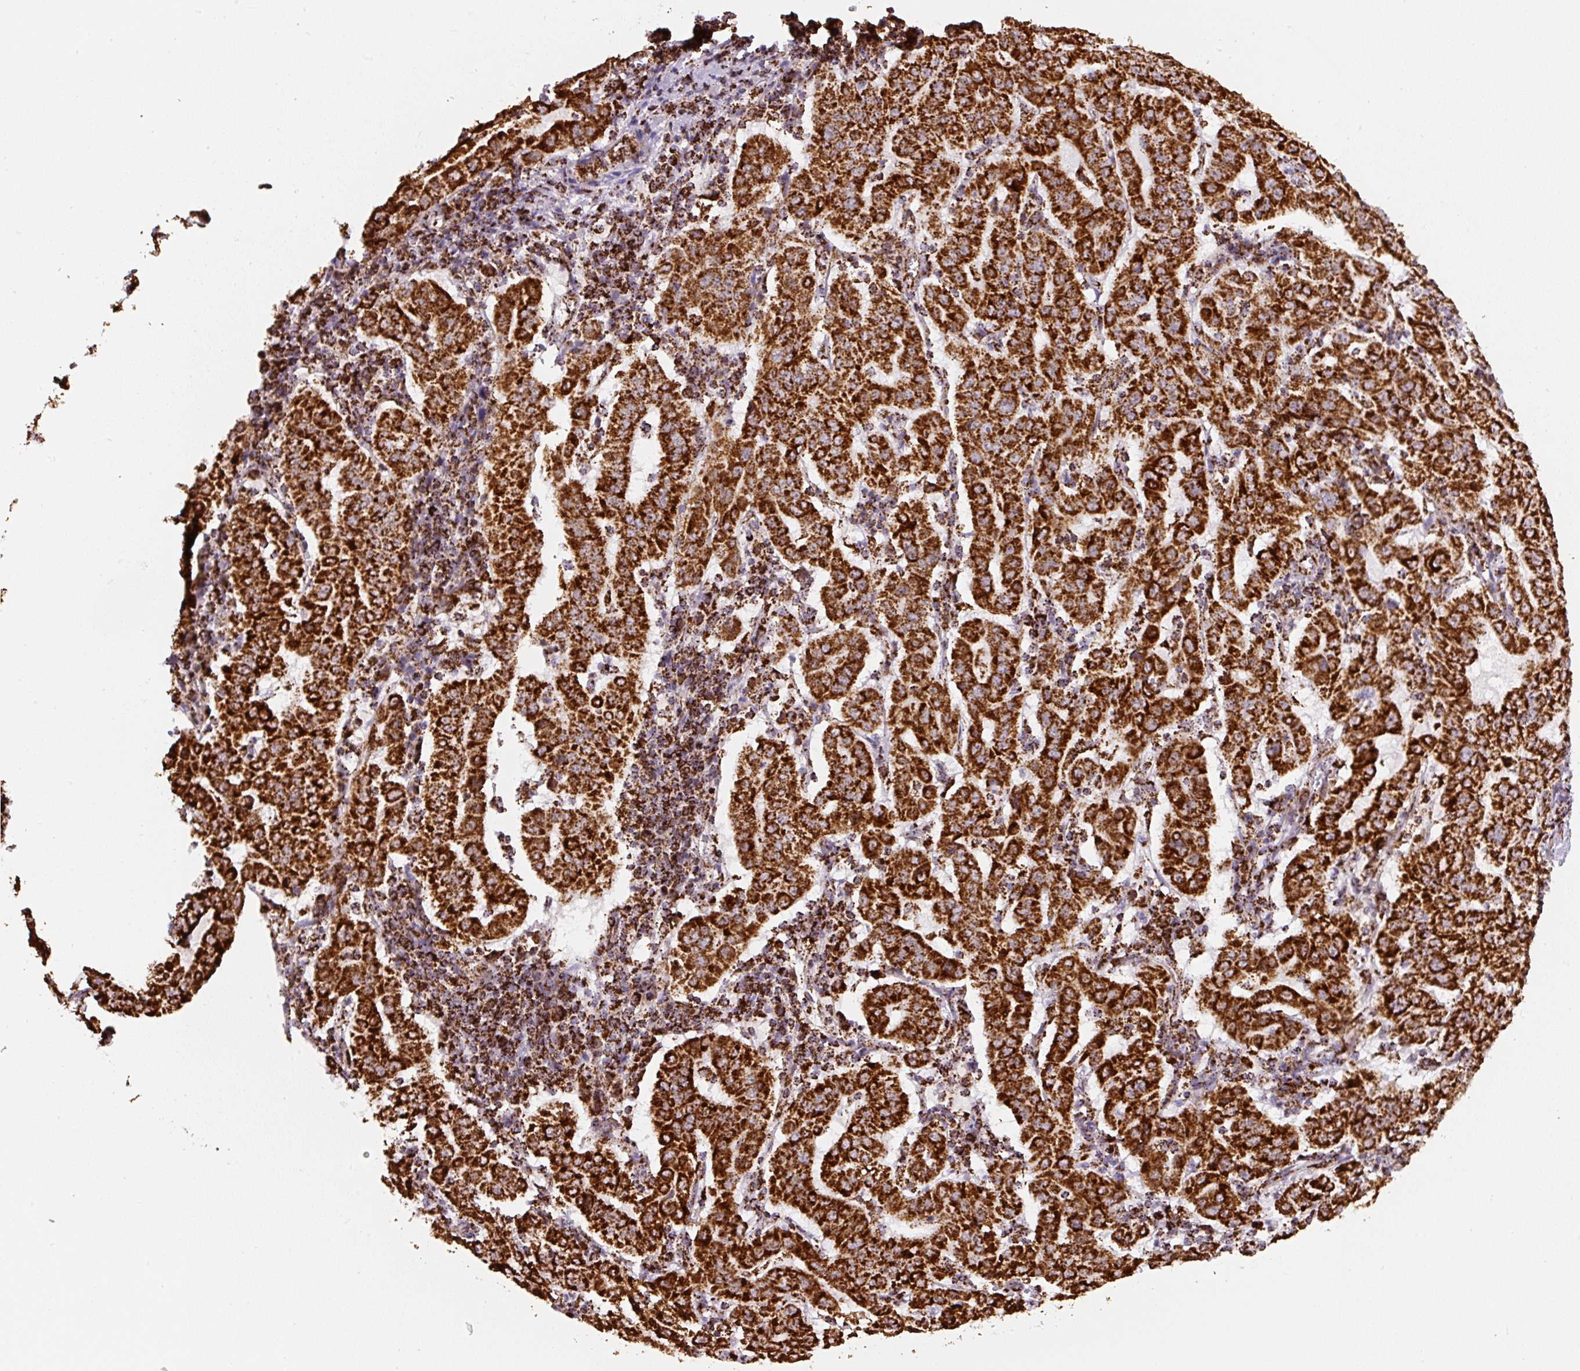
{"staining": {"intensity": "strong", "quantity": ">75%", "location": "cytoplasmic/membranous"}, "tissue": "pancreatic cancer", "cell_type": "Tumor cells", "image_type": "cancer", "snomed": [{"axis": "morphology", "description": "Adenocarcinoma, NOS"}, {"axis": "topography", "description": "Pancreas"}], "caption": "A brown stain shows strong cytoplasmic/membranous staining of a protein in human pancreatic adenocarcinoma tumor cells.", "gene": "ATP5F1A", "patient": {"sex": "male", "age": 63}}